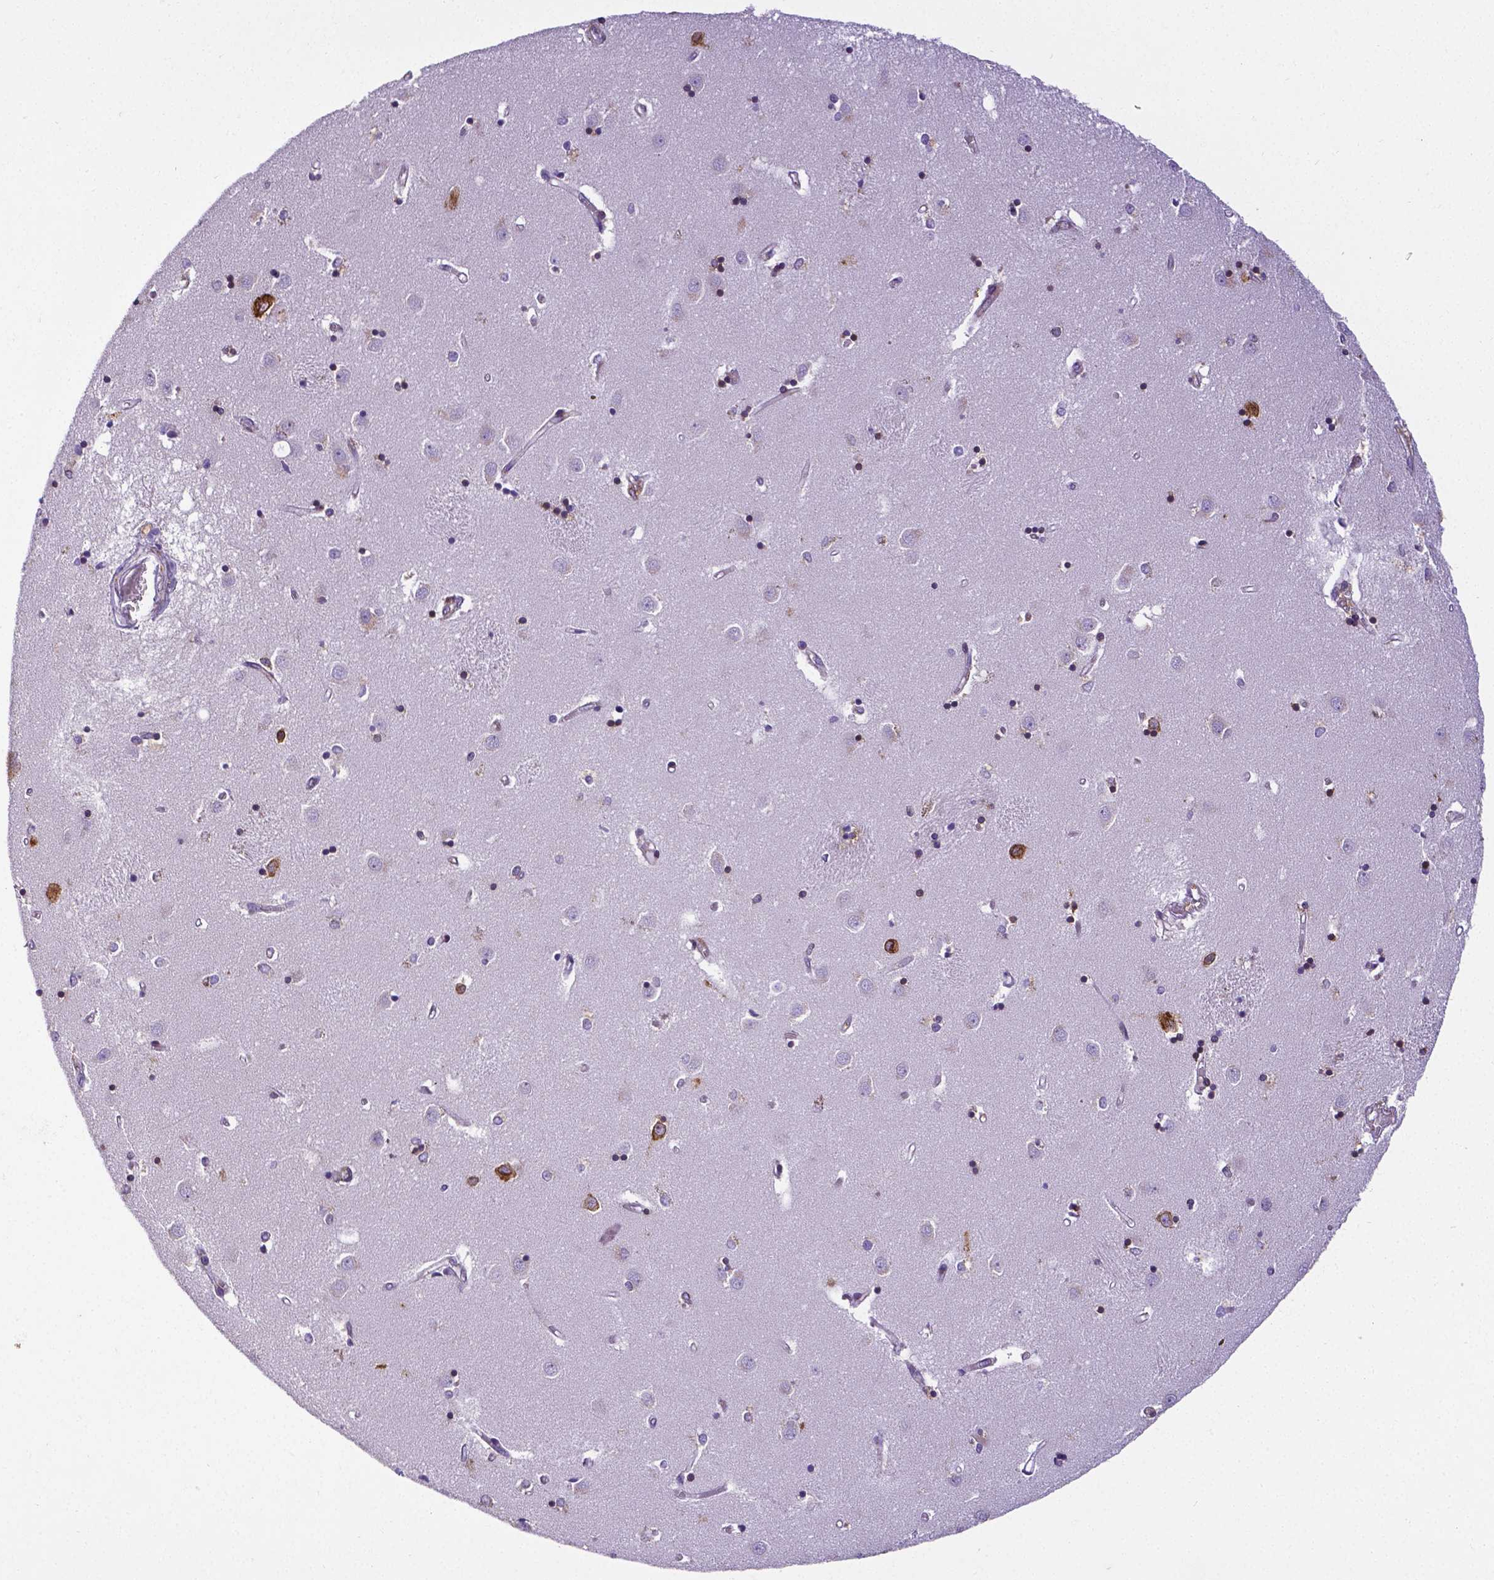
{"staining": {"intensity": "strong", "quantity": "<25%", "location": "cytoplasmic/membranous"}, "tissue": "caudate", "cell_type": "Glial cells", "image_type": "normal", "snomed": [{"axis": "morphology", "description": "Normal tissue, NOS"}, {"axis": "topography", "description": "Lateral ventricle wall"}], "caption": "Immunohistochemistry (IHC) micrograph of benign caudate: human caudate stained using IHC exhibits medium levels of strong protein expression localized specifically in the cytoplasmic/membranous of glial cells, appearing as a cytoplasmic/membranous brown color.", "gene": "MTDH", "patient": {"sex": "male", "age": 54}}